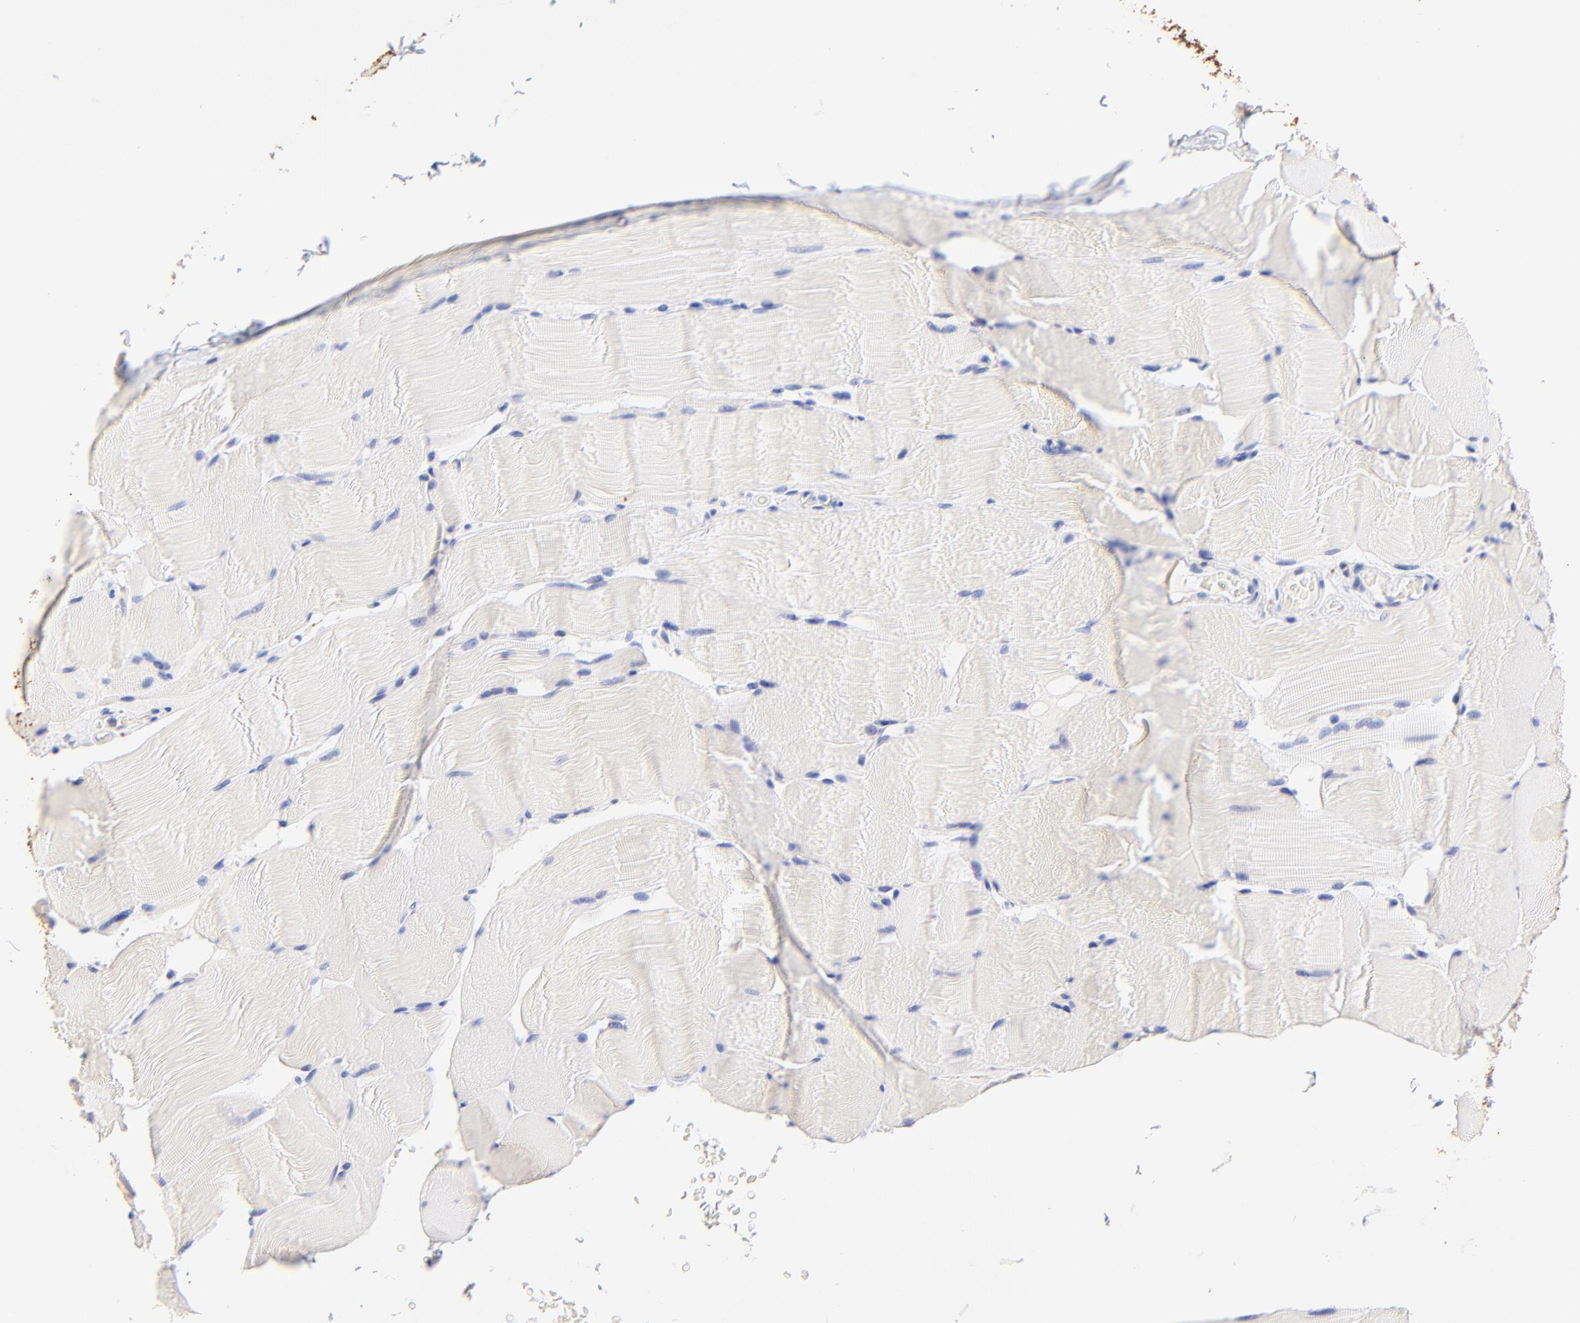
{"staining": {"intensity": "negative", "quantity": "none", "location": "none"}, "tissue": "skeletal muscle", "cell_type": "Myocytes", "image_type": "normal", "snomed": [{"axis": "morphology", "description": "Normal tissue, NOS"}, {"axis": "topography", "description": "Skeletal muscle"}], "caption": "DAB immunohistochemical staining of unremarkable human skeletal muscle demonstrates no significant positivity in myocytes.", "gene": "RAB3A", "patient": {"sex": "male", "age": 62}}